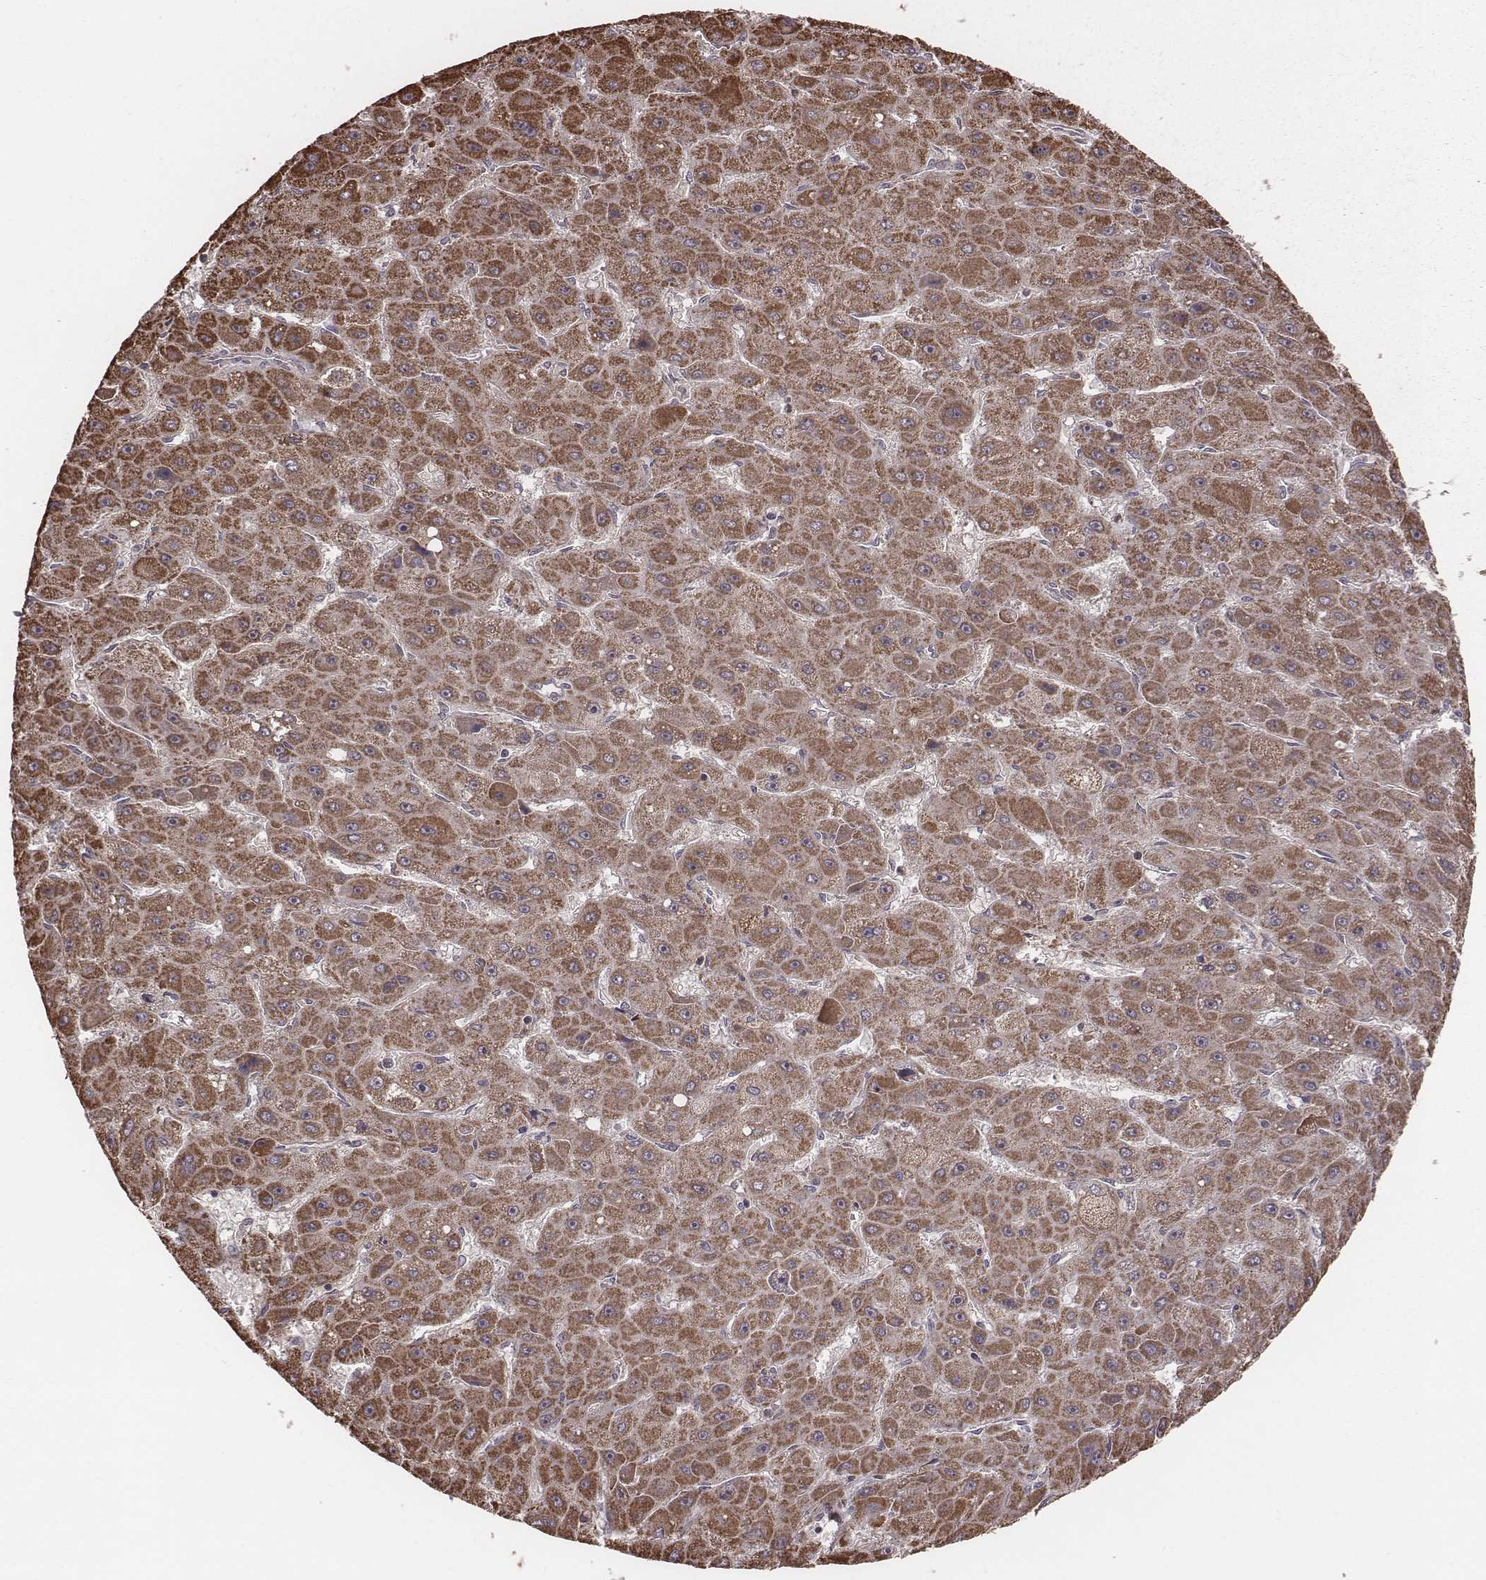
{"staining": {"intensity": "strong", "quantity": ">75%", "location": "cytoplasmic/membranous"}, "tissue": "liver cancer", "cell_type": "Tumor cells", "image_type": "cancer", "snomed": [{"axis": "morphology", "description": "Carcinoma, Hepatocellular, NOS"}, {"axis": "topography", "description": "Liver"}], "caption": "High-magnification brightfield microscopy of liver cancer (hepatocellular carcinoma) stained with DAB (3,3'-diaminobenzidine) (brown) and counterstained with hematoxylin (blue). tumor cells exhibit strong cytoplasmic/membranous staining is seen in approximately>75% of cells. Immunohistochemistry (ihc) stains the protein in brown and the nuclei are stained blue.", "gene": "PDCD2L", "patient": {"sex": "female", "age": 25}}